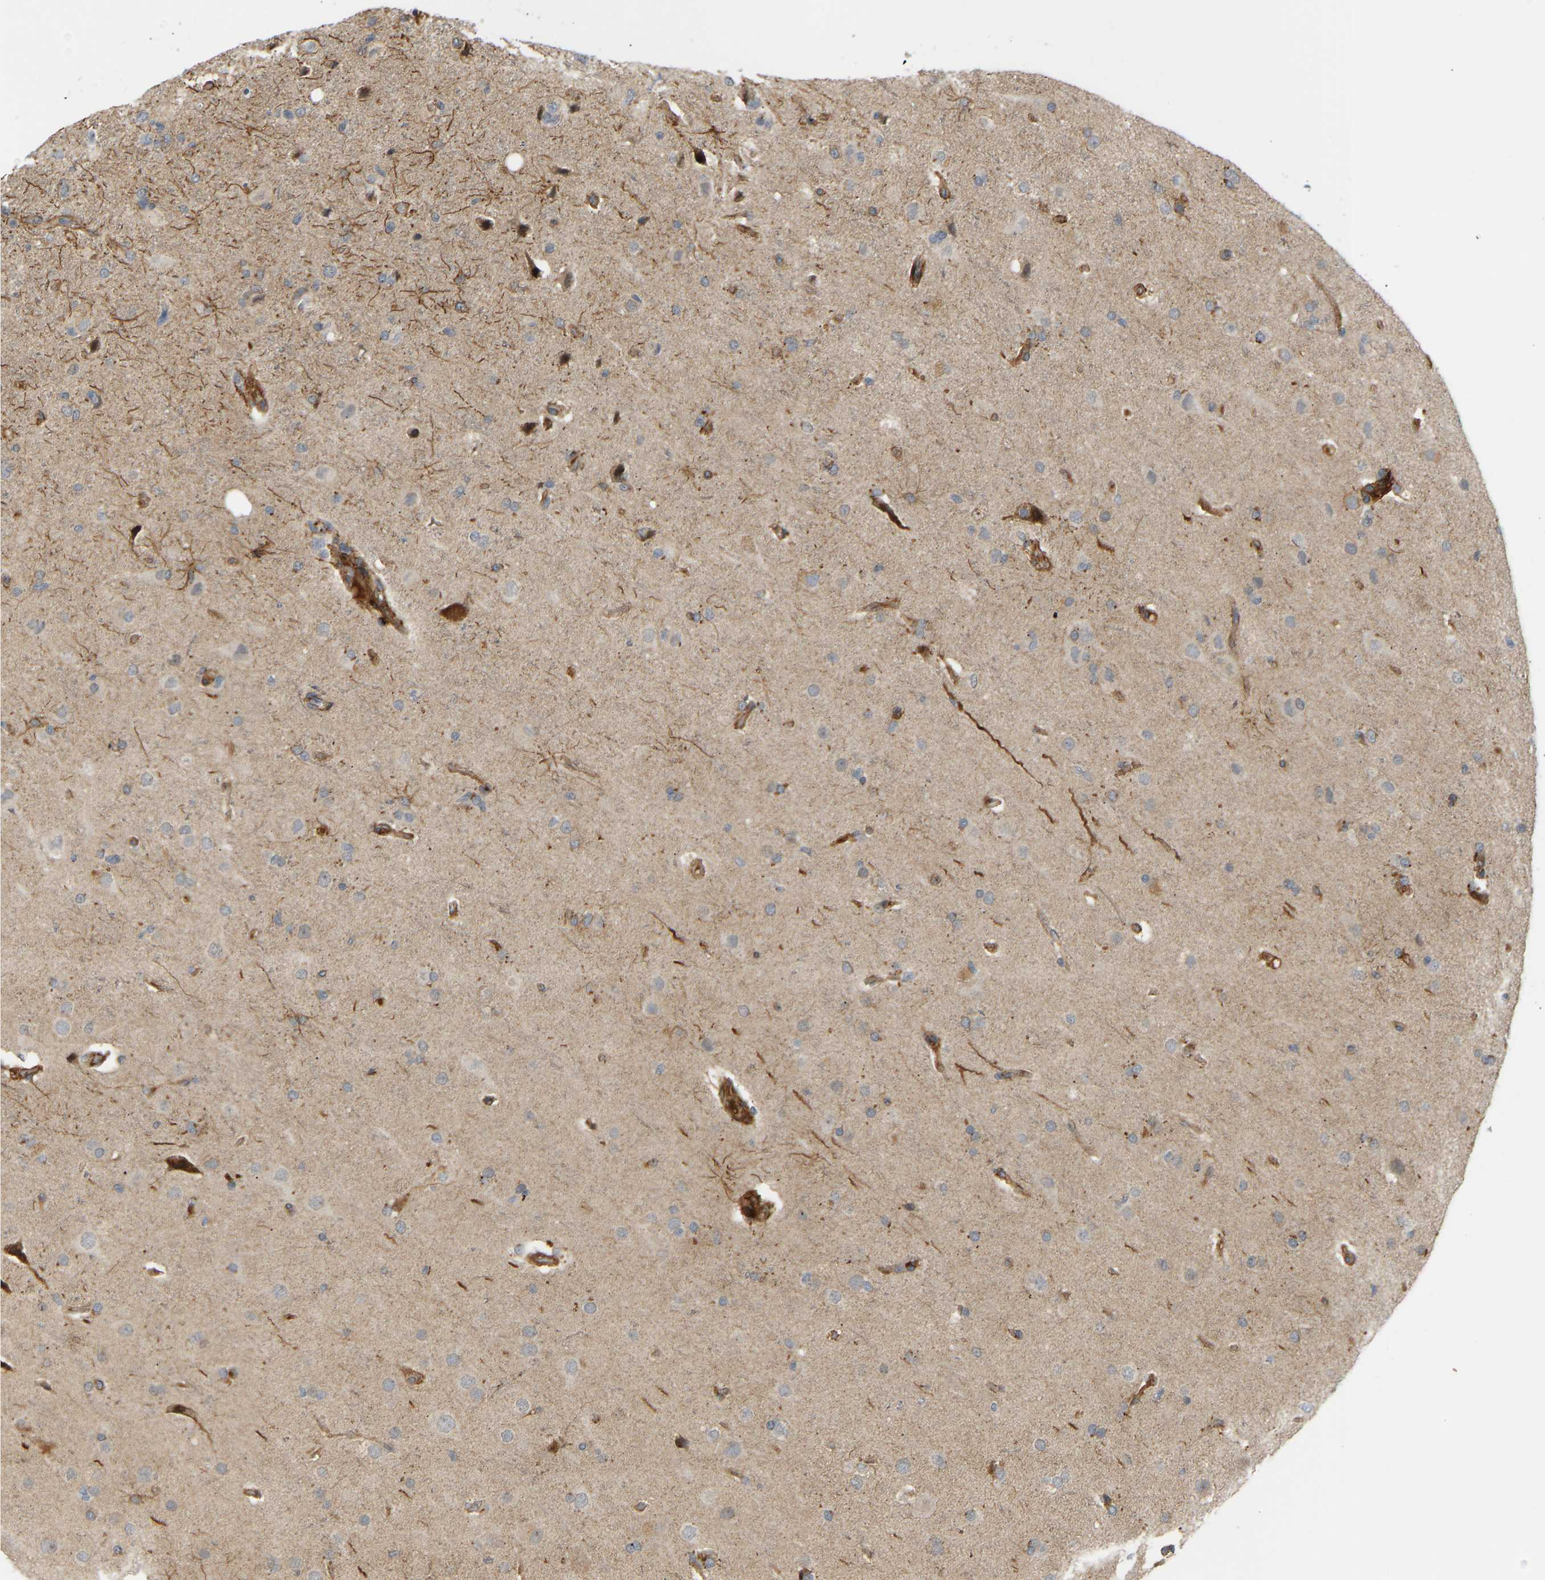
{"staining": {"intensity": "moderate", "quantity": "<25%", "location": "cytoplasmic/membranous"}, "tissue": "glioma", "cell_type": "Tumor cells", "image_type": "cancer", "snomed": [{"axis": "morphology", "description": "Glioma, malignant, High grade"}, {"axis": "topography", "description": "Brain"}], "caption": "A brown stain labels moderate cytoplasmic/membranous staining of a protein in human malignant high-grade glioma tumor cells. (DAB (3,3'-diaminobenzidine) IHC, brown staining for protein, blue staining for nuclei).", "gene": "POGLUT2", "patient": {"sex": "female", "age": 58}}